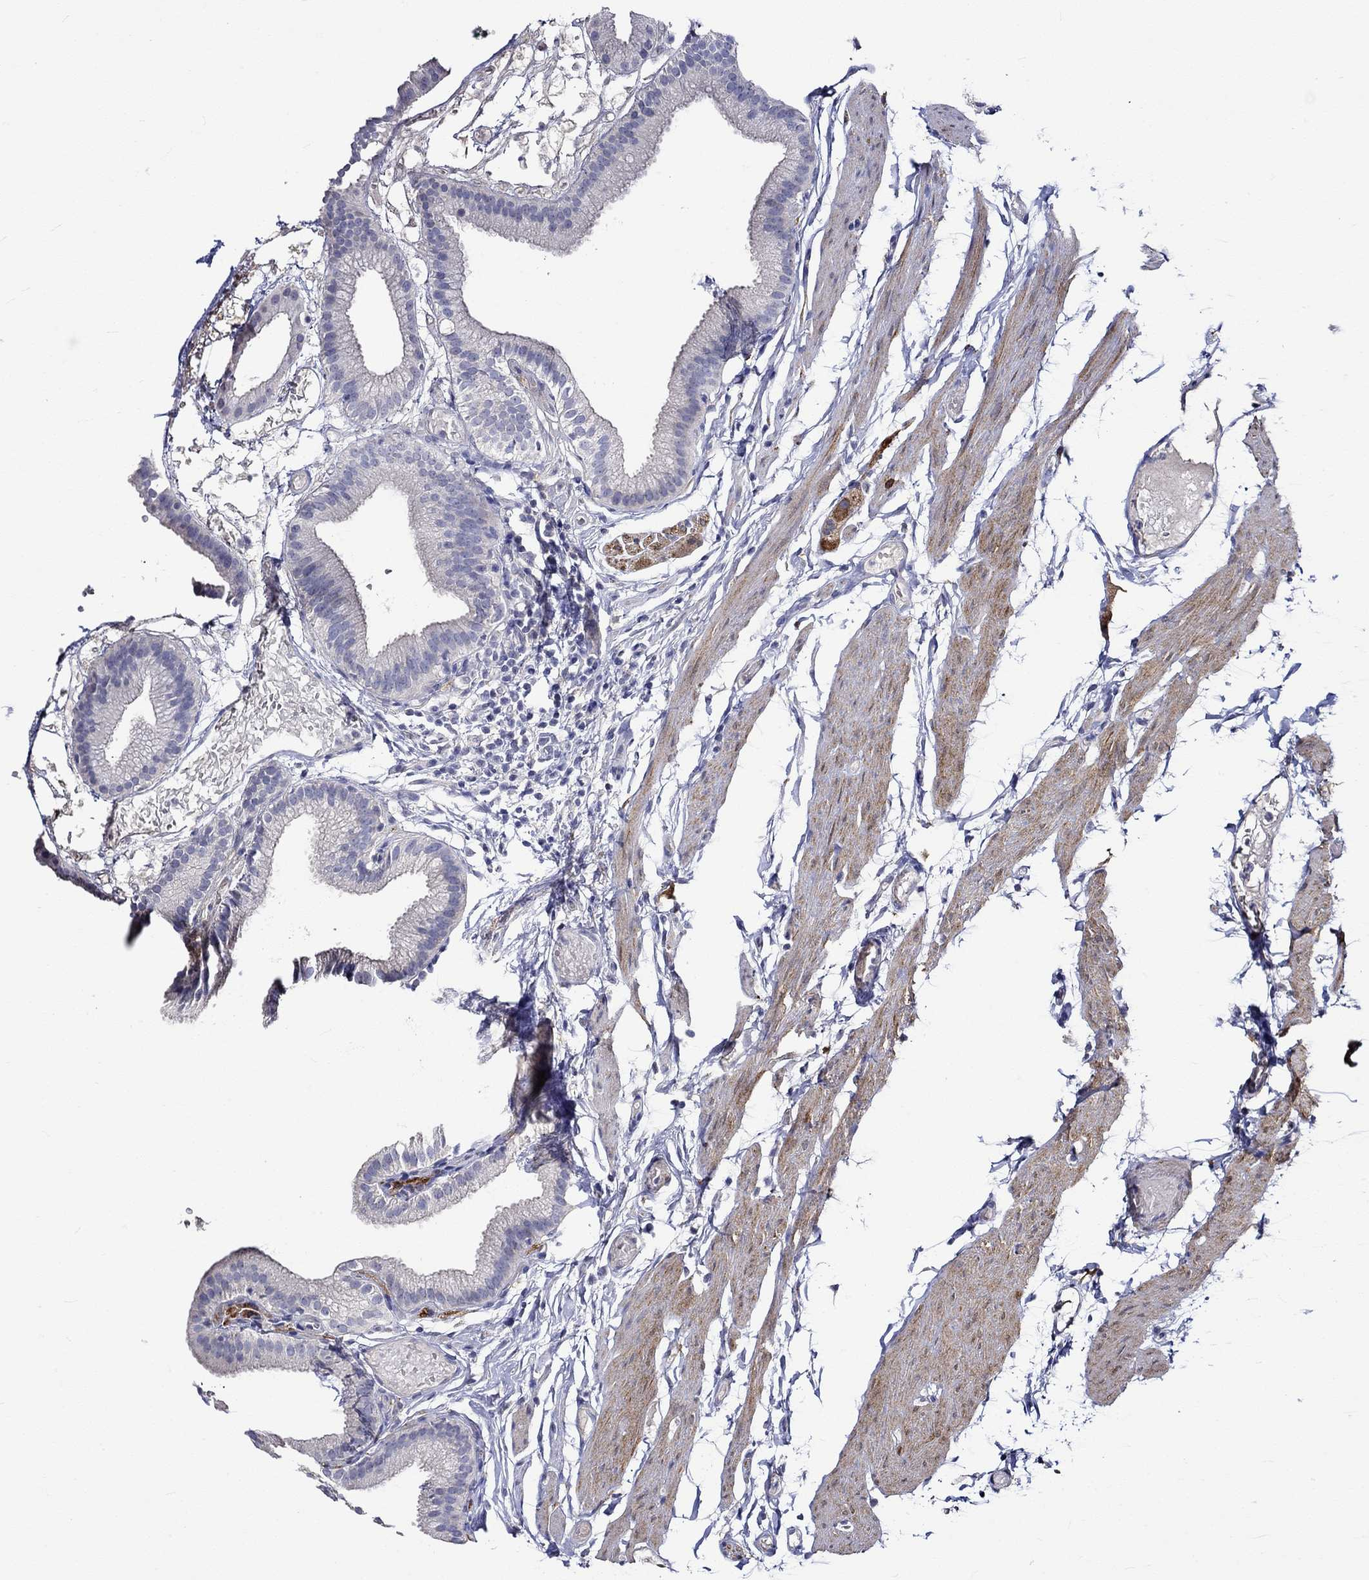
{"staining": {"intensity": "negative", "quantity": "none", "location": "none"}, "tissue": "gallbladder", "cell_type": "Glandular cells", "image_type": "normal", "snomed": [{"axis": "morphology", "description": "Normal tissue, NOS"}, {"axis": "topography", "description": "Gallbladder"}], "caption": "Gallbladder stained for a protein using IHC exhibits no staining glandular cells.", "gene": "CRYAB", "patient": {"sex": "female", "age": 45}}